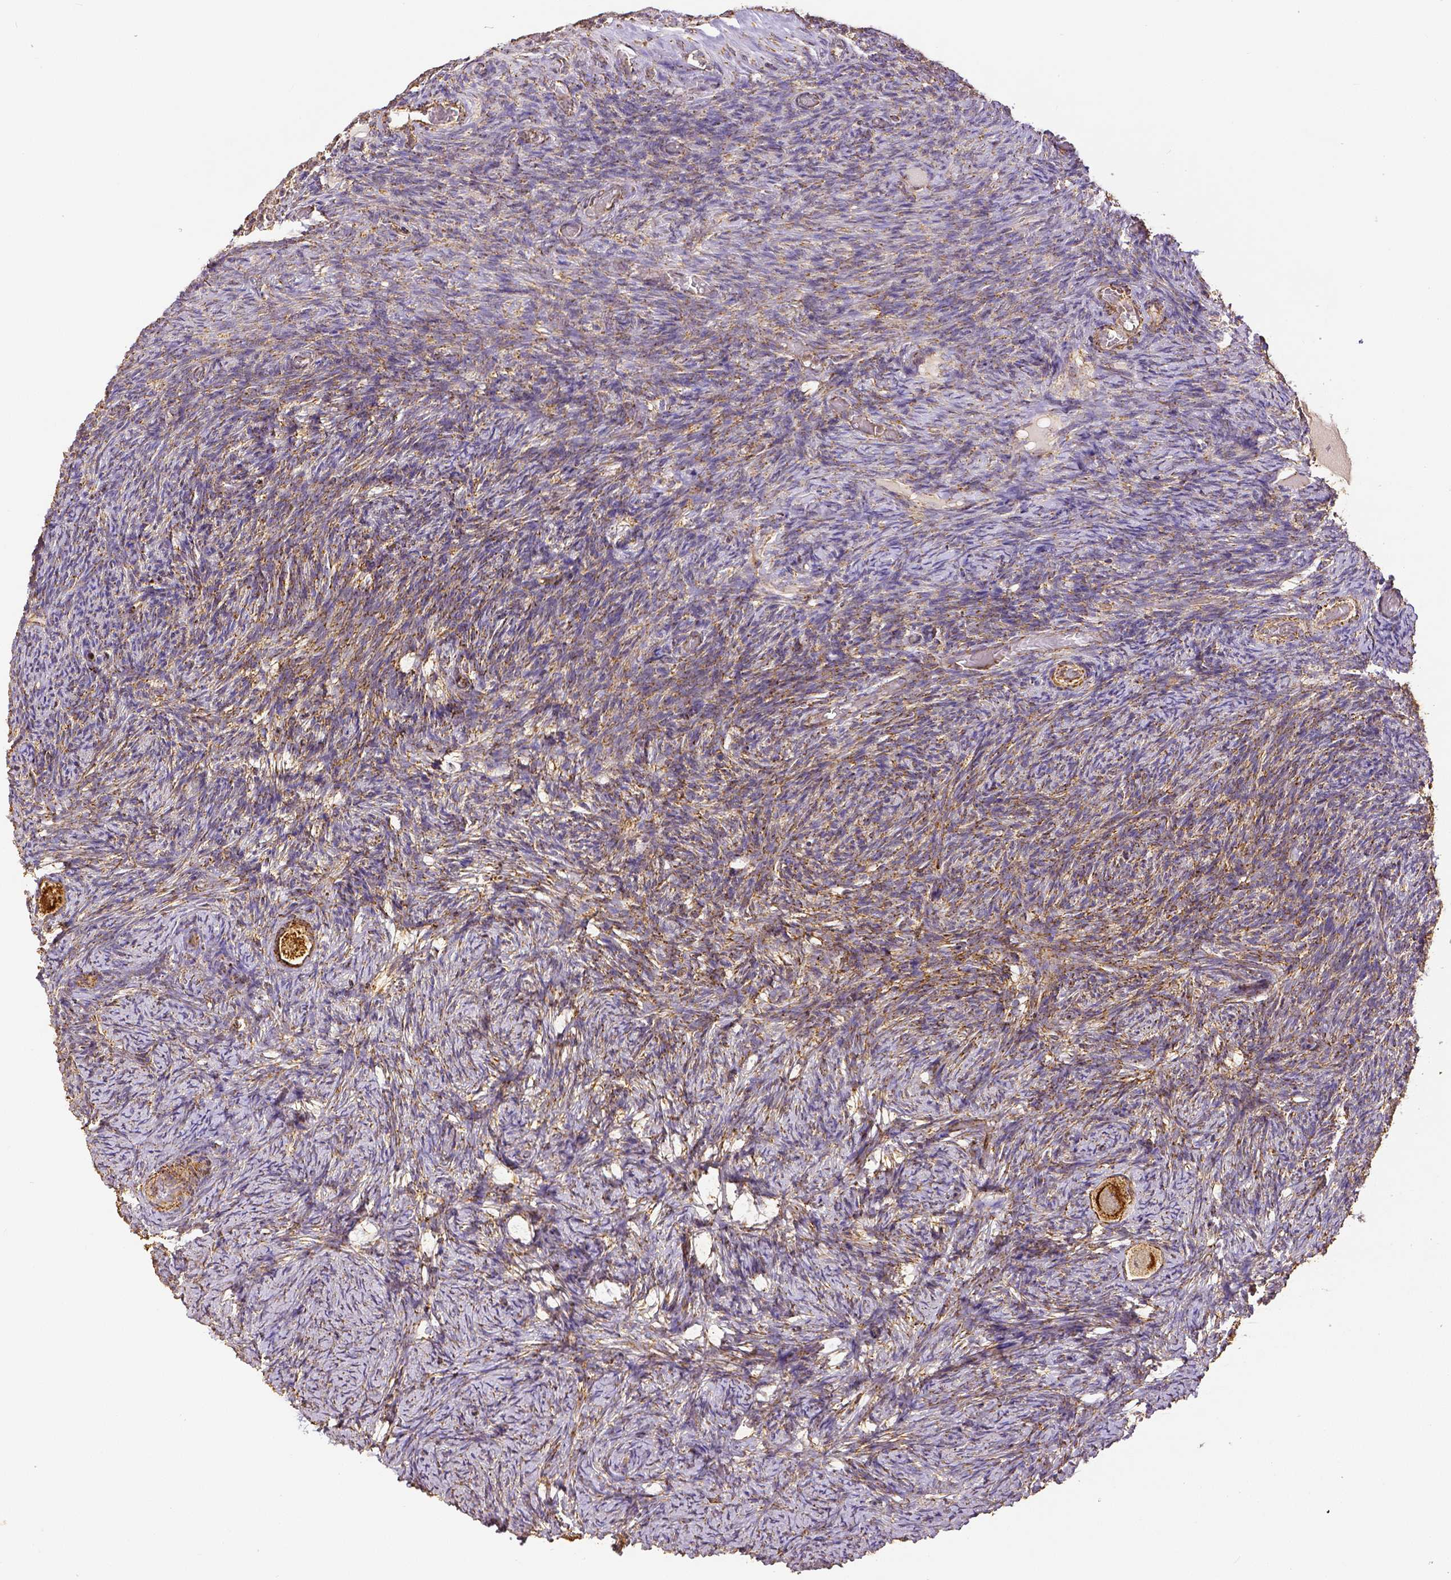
{"staining": {"intensity": "strong", "quantity": ">75%", "location": "cytoplasmic/membranous"}, "tissue": "ovary", "cell_type": "Follicle cells", "image_type": "normal", "snomed": [{"axis": "morphology", "description": "Normal tissue, NOS"}, {"axis": "topography", "description": "Ovary"}], "caption": "This is a histology image of IHC staining of unremarkable ovary, which shows strong staining in the cytoplasmic/membranous of follicle cells.", "gene": "SDHB", "patient": {"sex": "female", "age": 34}}